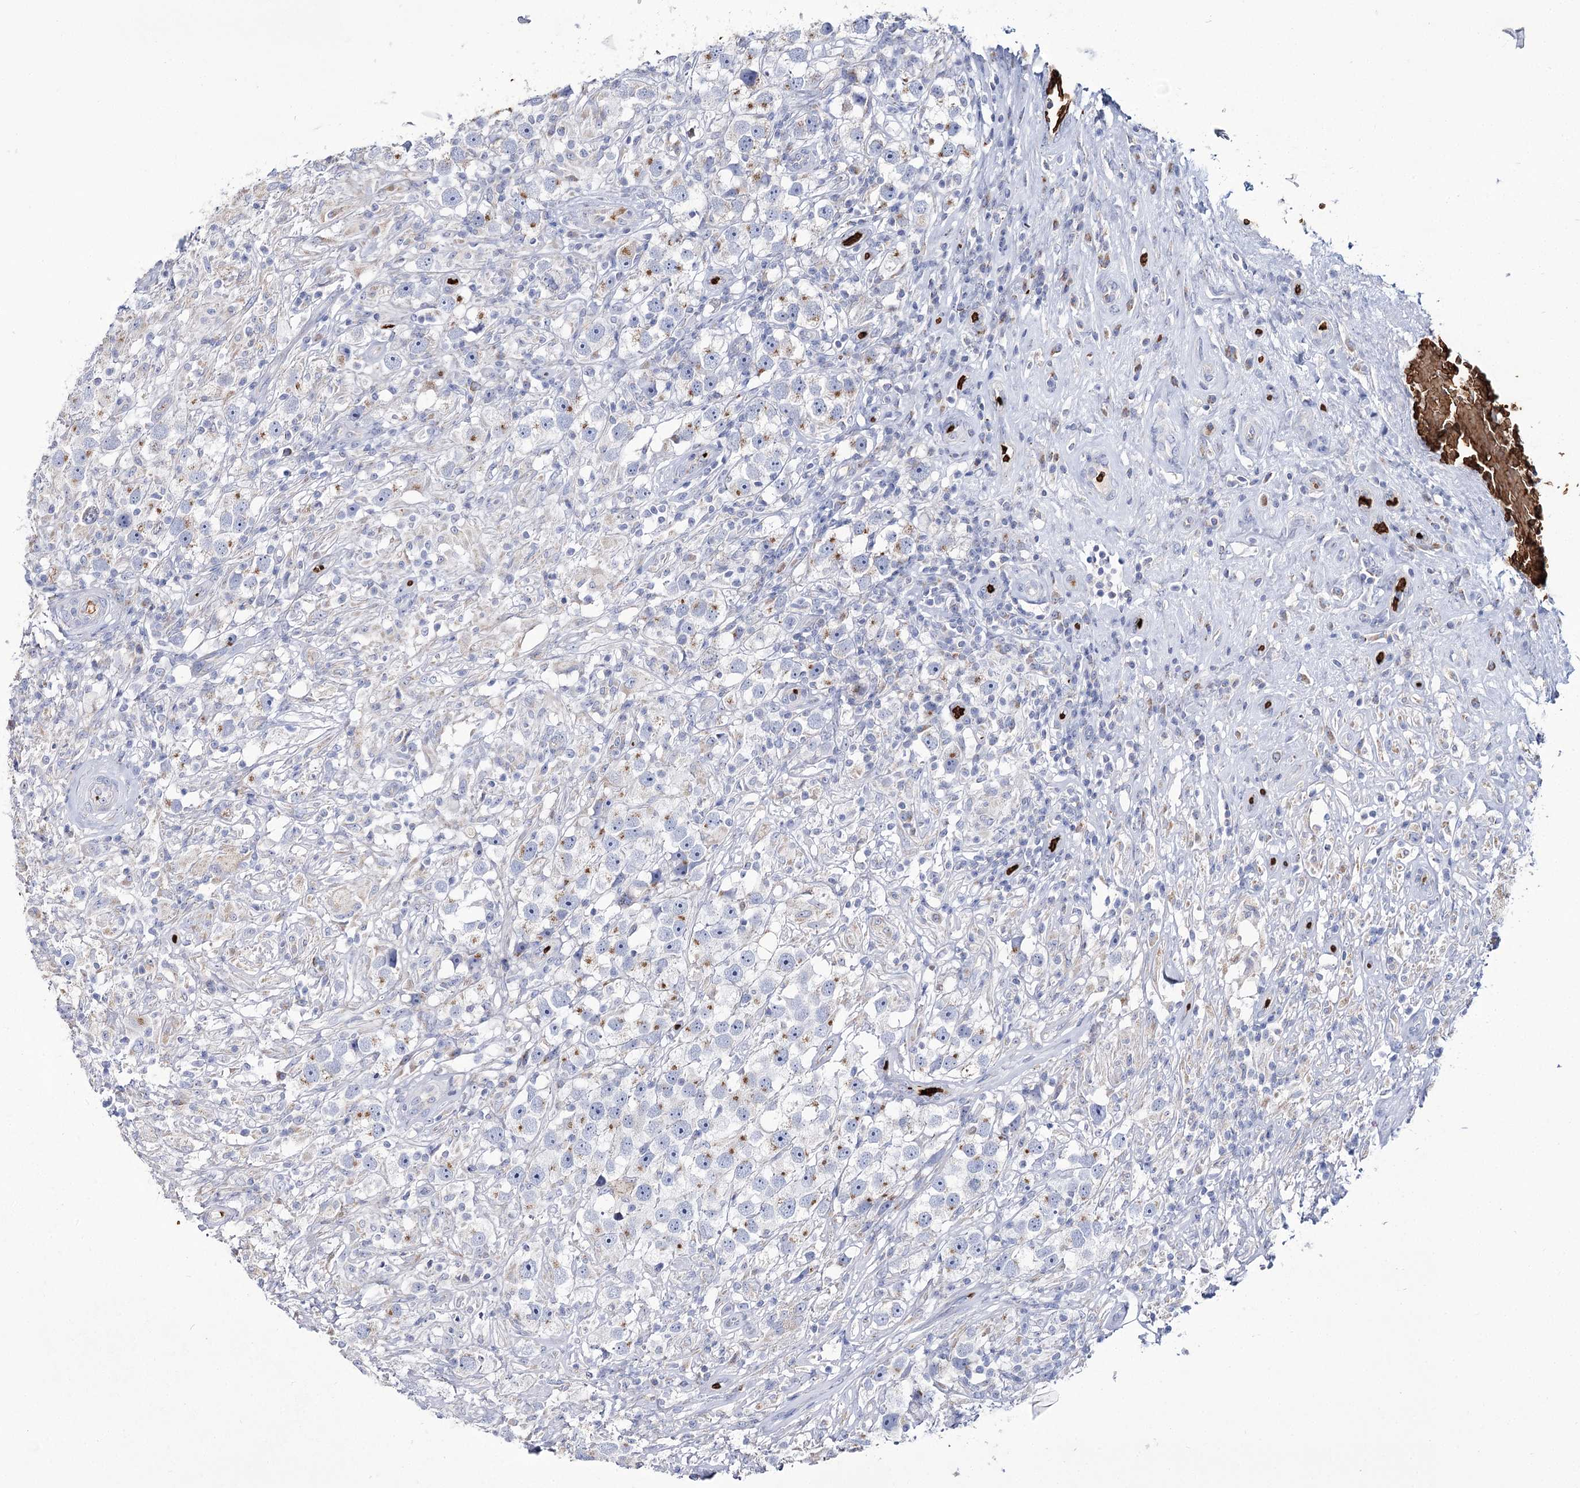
{"staining": {"intensity": "moderate", "quantity": "25%-75%", "location": "cytoplasmic/membranous"}, "tissue": "testis cancer", "cell_type": "Tumor cells", "image_type": "cancer", "snomed": [{"axis": "morphology", "description": "Seminoma, NOS"}, {"axis": "topography", "description": "Testis"}], "caption": "High-power microscopy captured an immunohistochemistry photomicrograph of testis cancer (seminoma), revealing moderate cytoplasmic/membranous staining in approximately 25%-75% of tumor cells. (DAB (3,3'-diaminobenzidine) IHC, brown staining for protein, blue staining for nuclei).", "gene": "GBF1", "patient": {"sex": "male", "age": 49}}